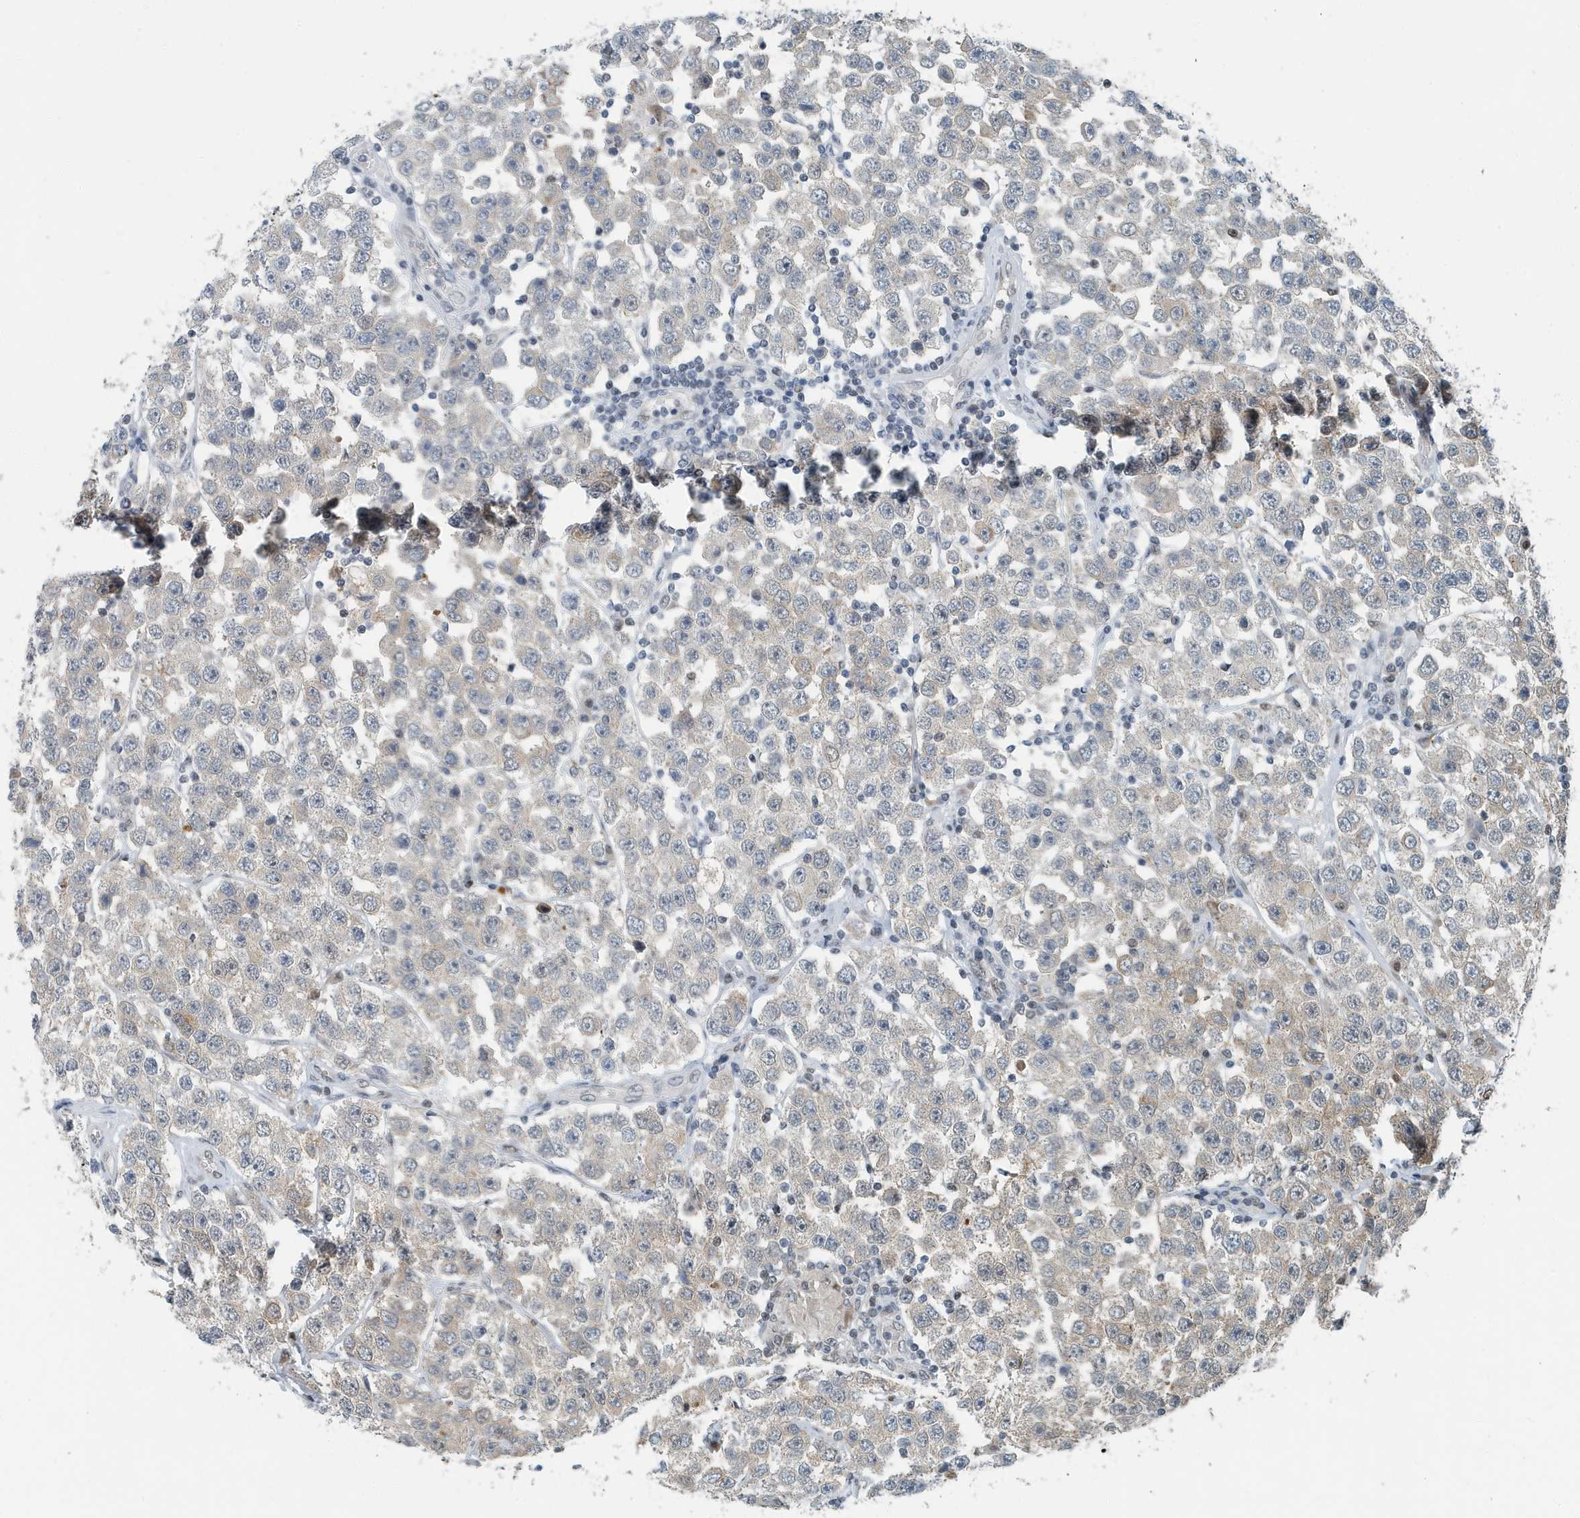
{"staining": {"intensity": "weak", "quantity": "25%-75%", "location": "cytoplasmic/membranous"}, "tissue": "testis cancer", "cell_type": "Tumor cells", "image_type": "cancer", "snomed": [{"axis": "morphology", "description": "Seminoma, NOS"}, {"axis": "topography", "description": "Testis"}], "caption": "Immunohistochemistry (IHC) (DAB) staining of human testis seminoma exhibits weak cytoplasmic/membranous protein expression in approximately 25%-75% of tumor cells.", "gene": "KIF15", "patient": {"sex": "male", "age": 28}}